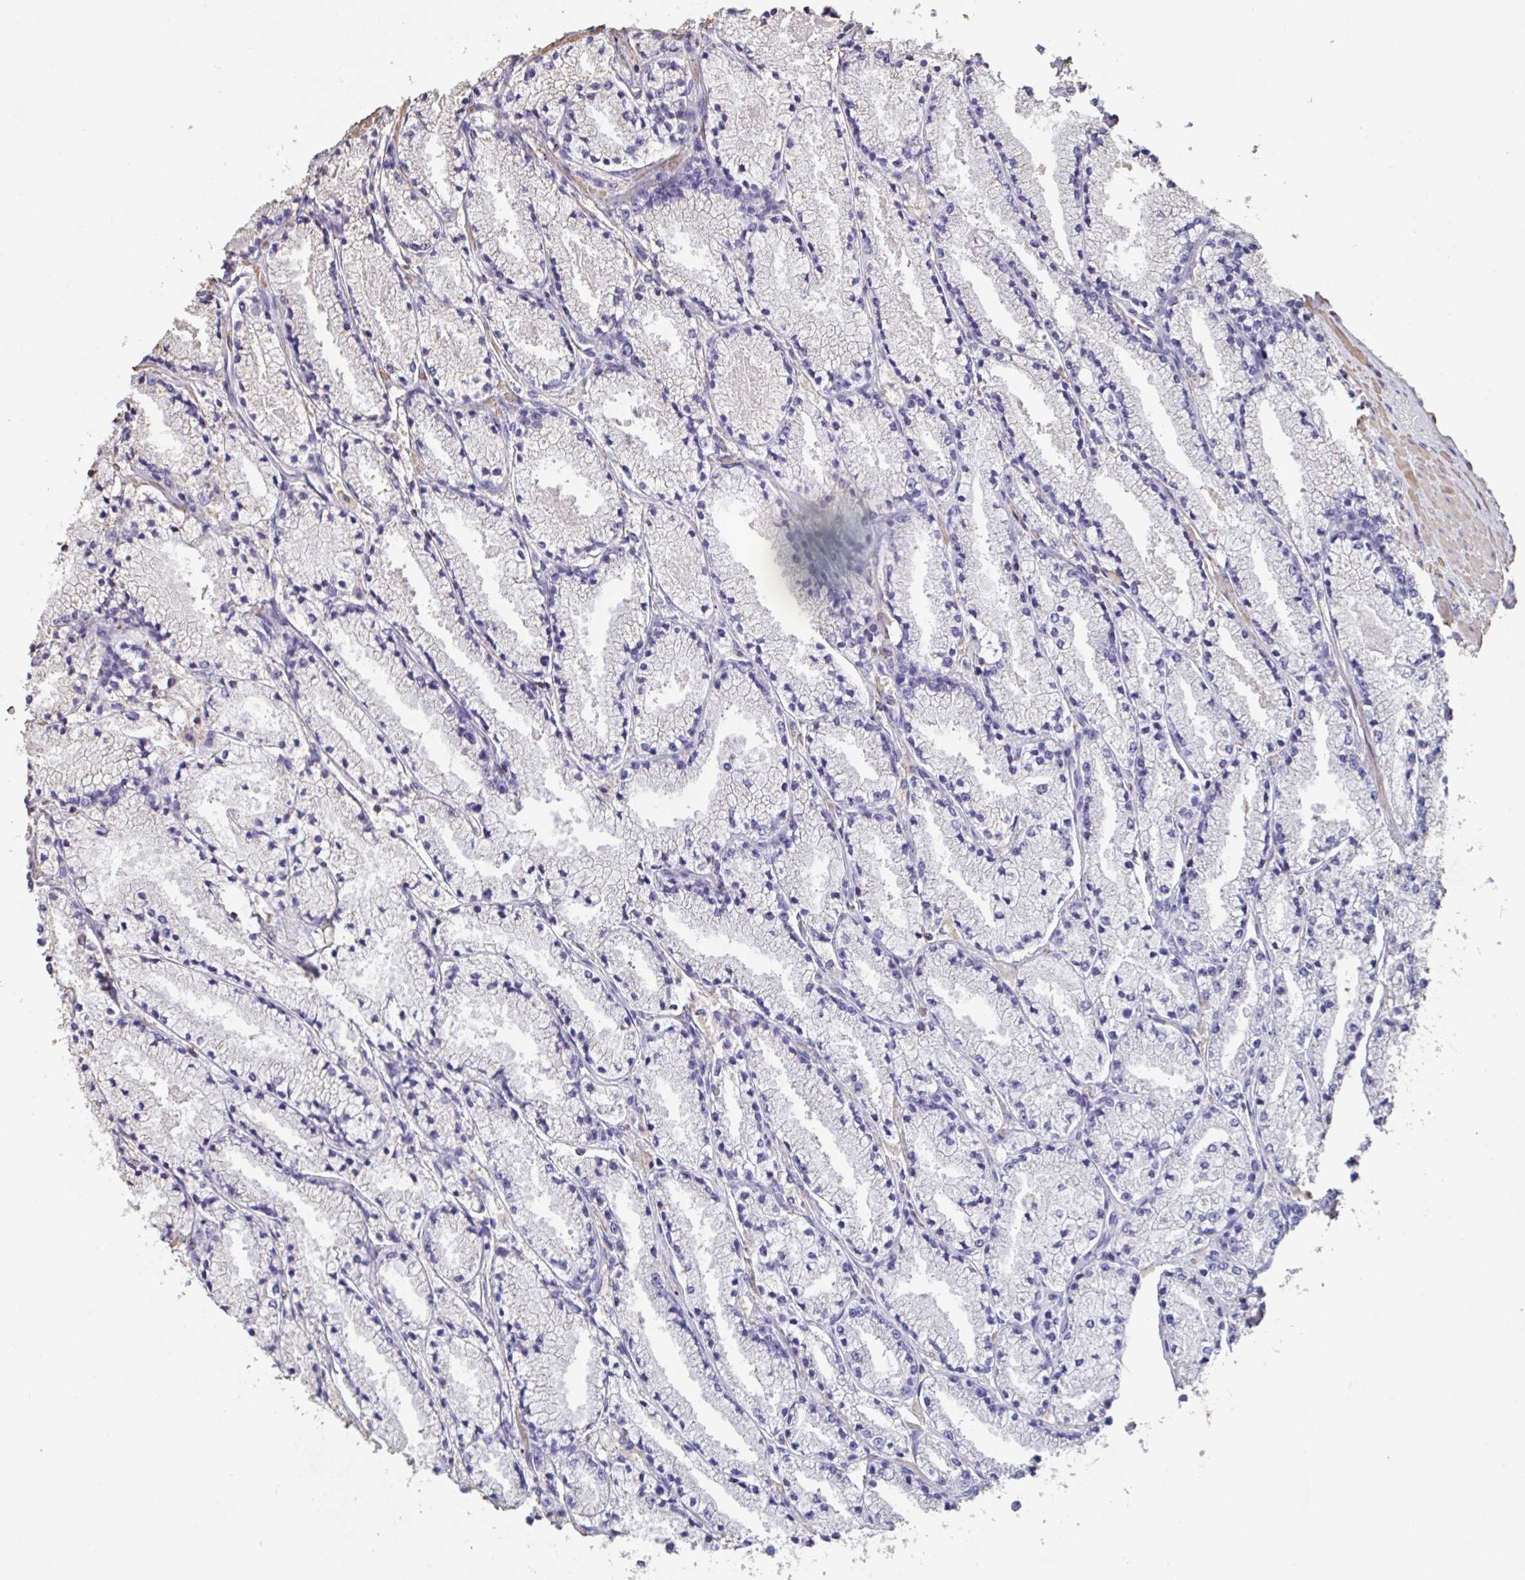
{"staining": {"intensity": "negative", "quantity": "none", "location": "none"}, "tissue": "prostate cancer", "cell_type": "Tumor cells", "image_type": "cancer", "snomed": [{"axis": "morphology", "description": "Adenocarcinoma, High grade"}, {"axis": "topography", "description": "Prostate"}], "caption": "IHC image of human adenocarcinoma (high-grade) (prostate) stained for a protein (brown), which exhibits no staining in tumor cells.", "gene": "IL23R", "patient": {"sex": "male", "age": 63}}